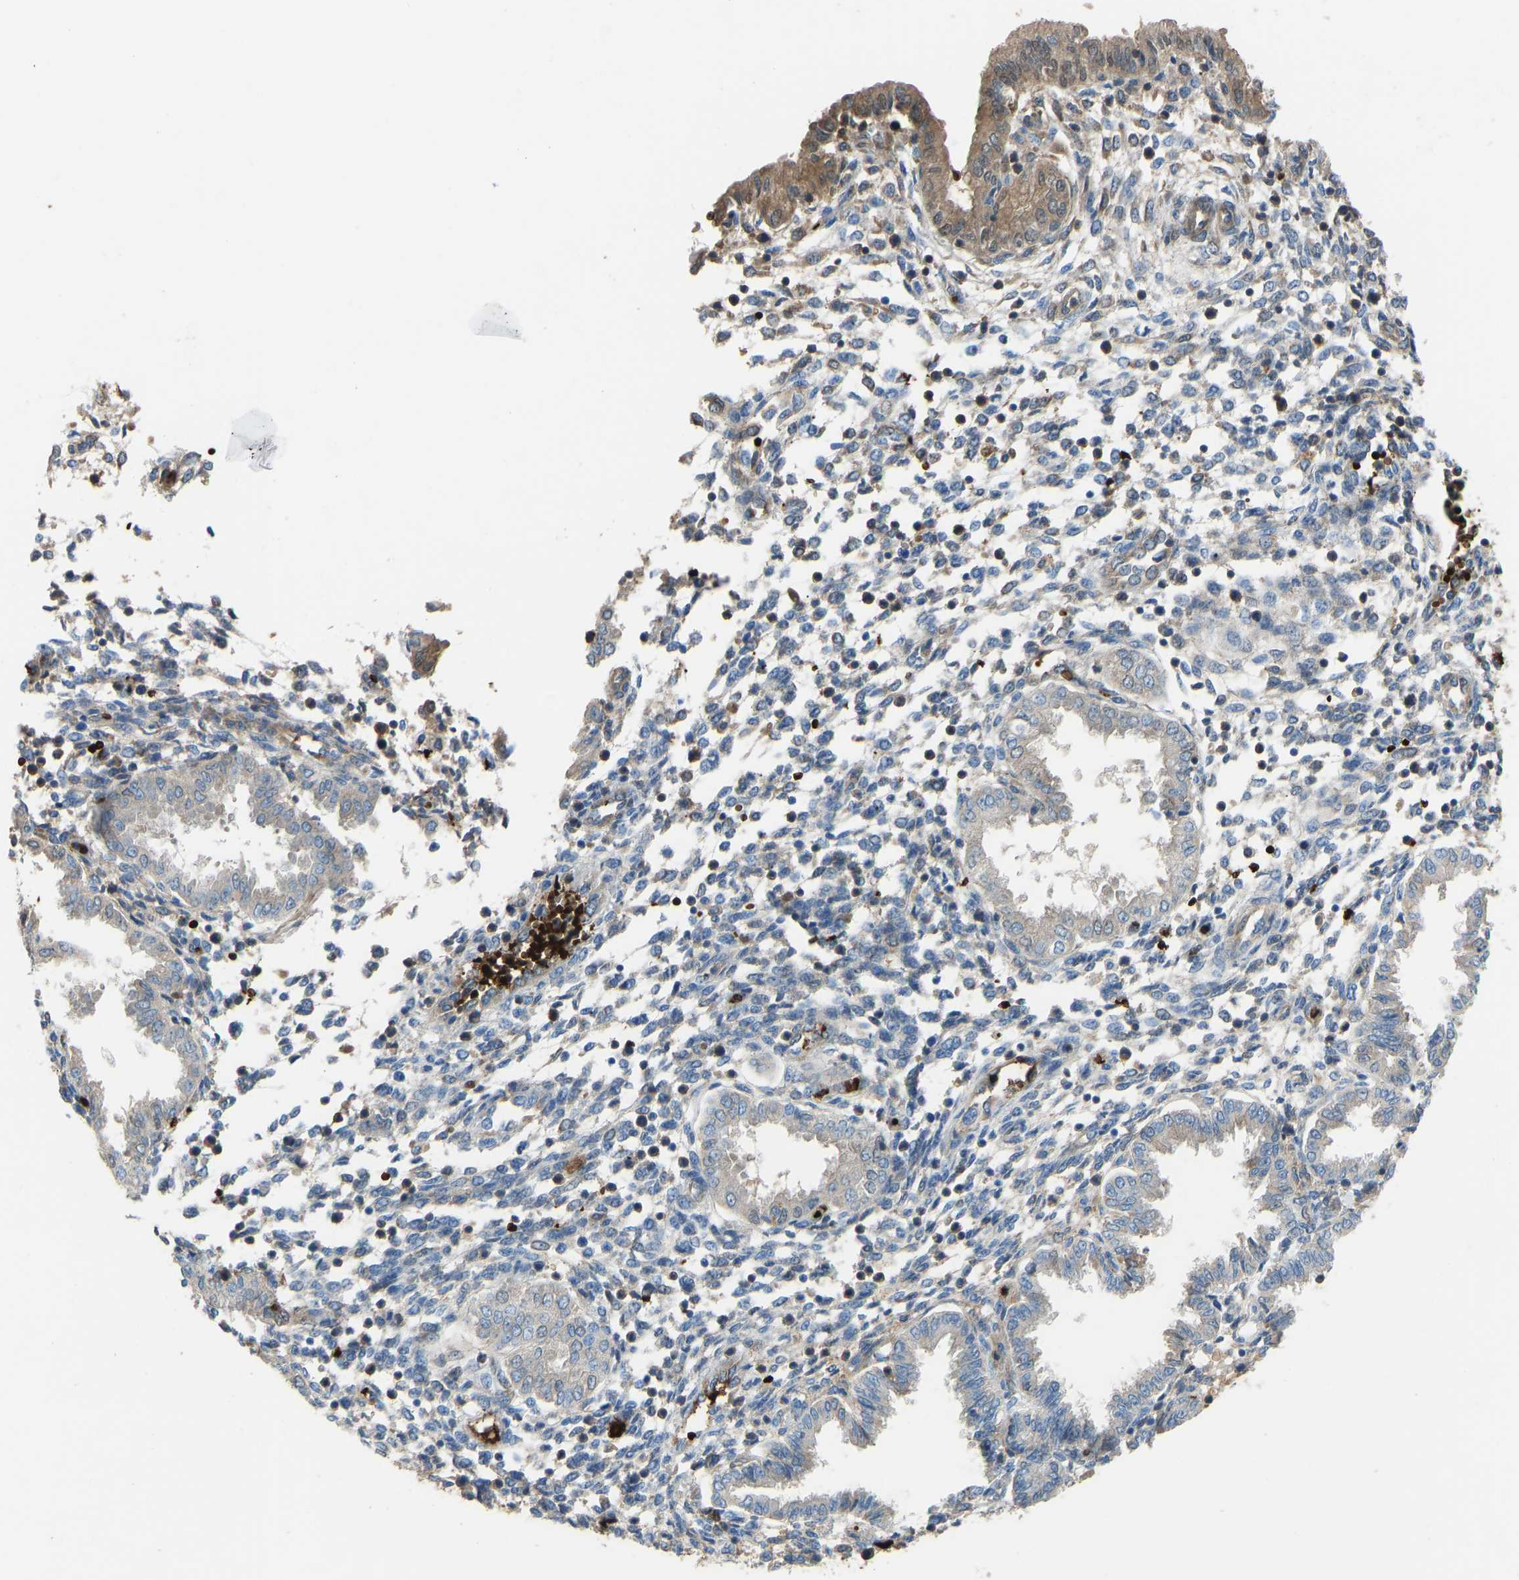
{"staining": {"intensity": "moderate", "quantity": "25%-75%", "location": "cytoplasmic/membranous"}, "tissue": "endometrium", "cell_type": "Cells in endometrial stroma", "image_type": "normal", "snomed": [{"axis": "morphology", "description": "Normal tissue, NOS"}, {"axis": "topography", "description": "Endometrium"}], "caption": "This micrograph exhibits IHC staining of unremarkable endometrium, with medium moderate cytoplasmic/membranous positivity in about 25%-75% of cells in endometrial stroma.", "gene": "PIGS", "patient": {"sex": "female", "age": 33}}